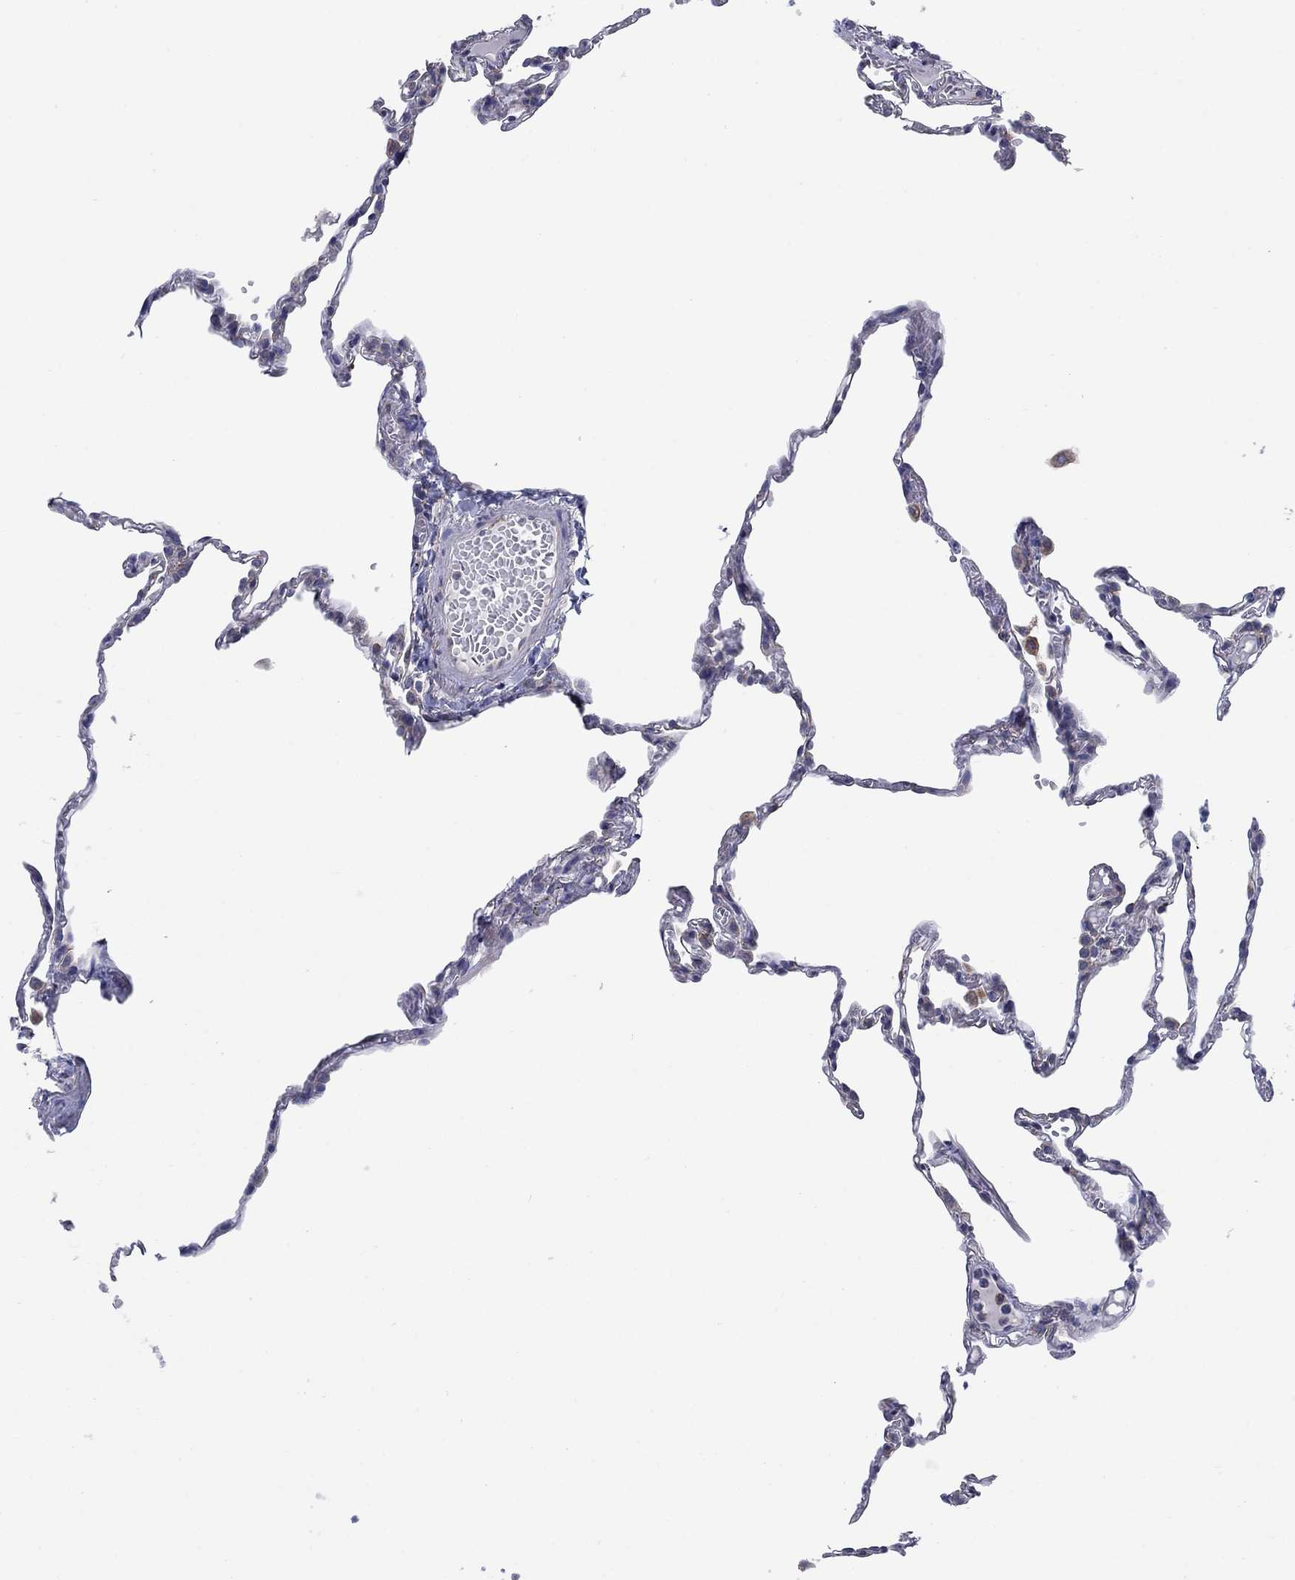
{"staining": {"intensity": "negative", "quantity": "none", "location": "none"}, "tissue": "lung", "cell_type": "Alveolar cells", "image_type": "normal", "snomed": [{"axis": "morphology", "description": "Normal tissue, NOS"}, {"axis": "topography", "description": "Lung"}], "caption": "Protein analysis of unremarkable lung demonstrates no significant staining in alveolar cells.", "gene": "TMEM59", "patient": {"sex": "male", "age": 78}}